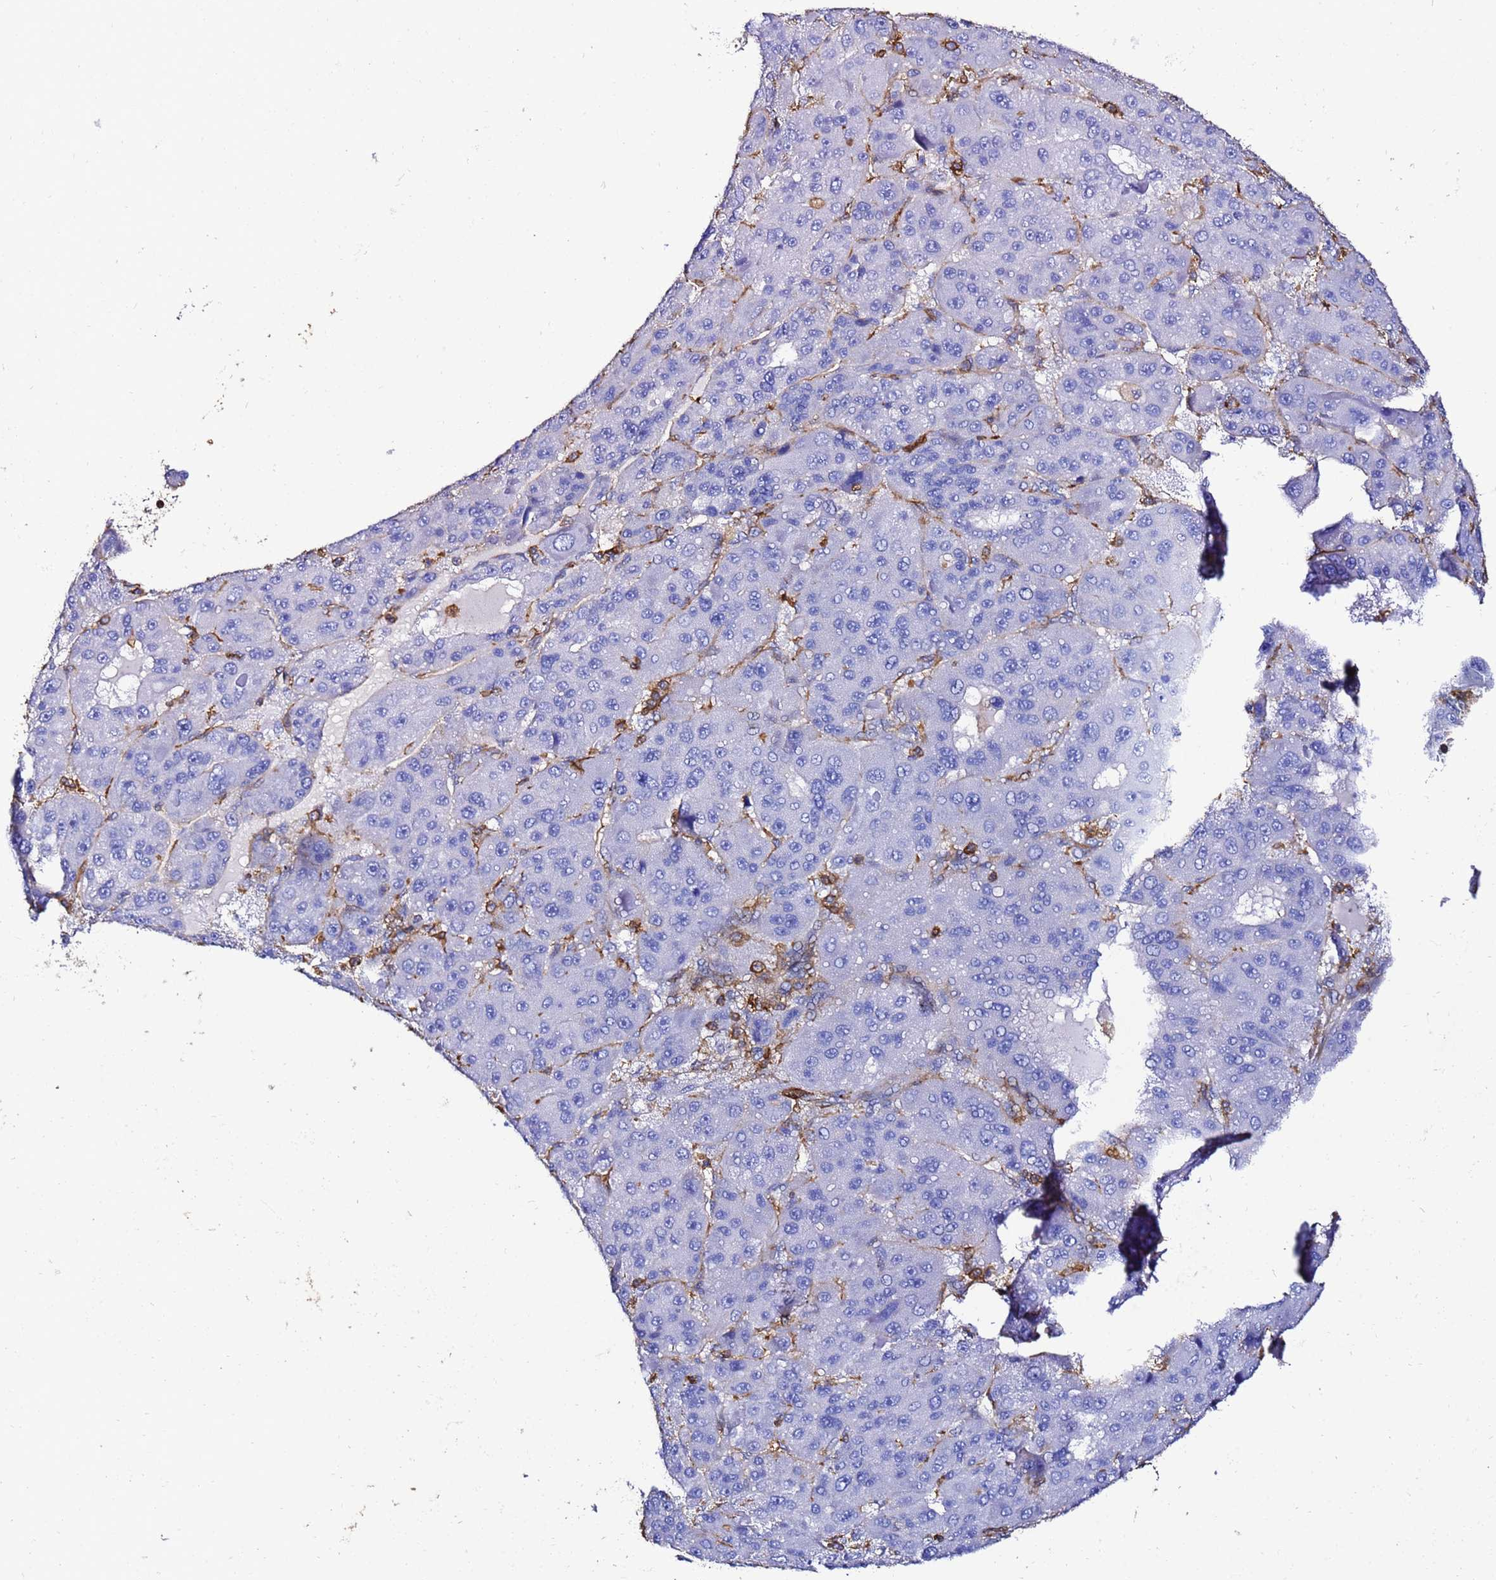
{"staining": {"intensity": "negative", "quantity": "none", "location": "none"}, "tissue": "liver cancer", "cell_type": "Tumor cells", "image_type": "cancer", "snomed": [{"axis": "morphology", "description": "Carcinoma, Hepatocellular, NOS"}, {"axis": "topography", "description": "Liver"}], "caption": "DAB immunohistochemical staining of human liver cancer (hepatocellular carcinoma) reveals no significant positivity in tumor cells.", "gene": "ACTB", "patient": {"sex": "male", "age": 76}}